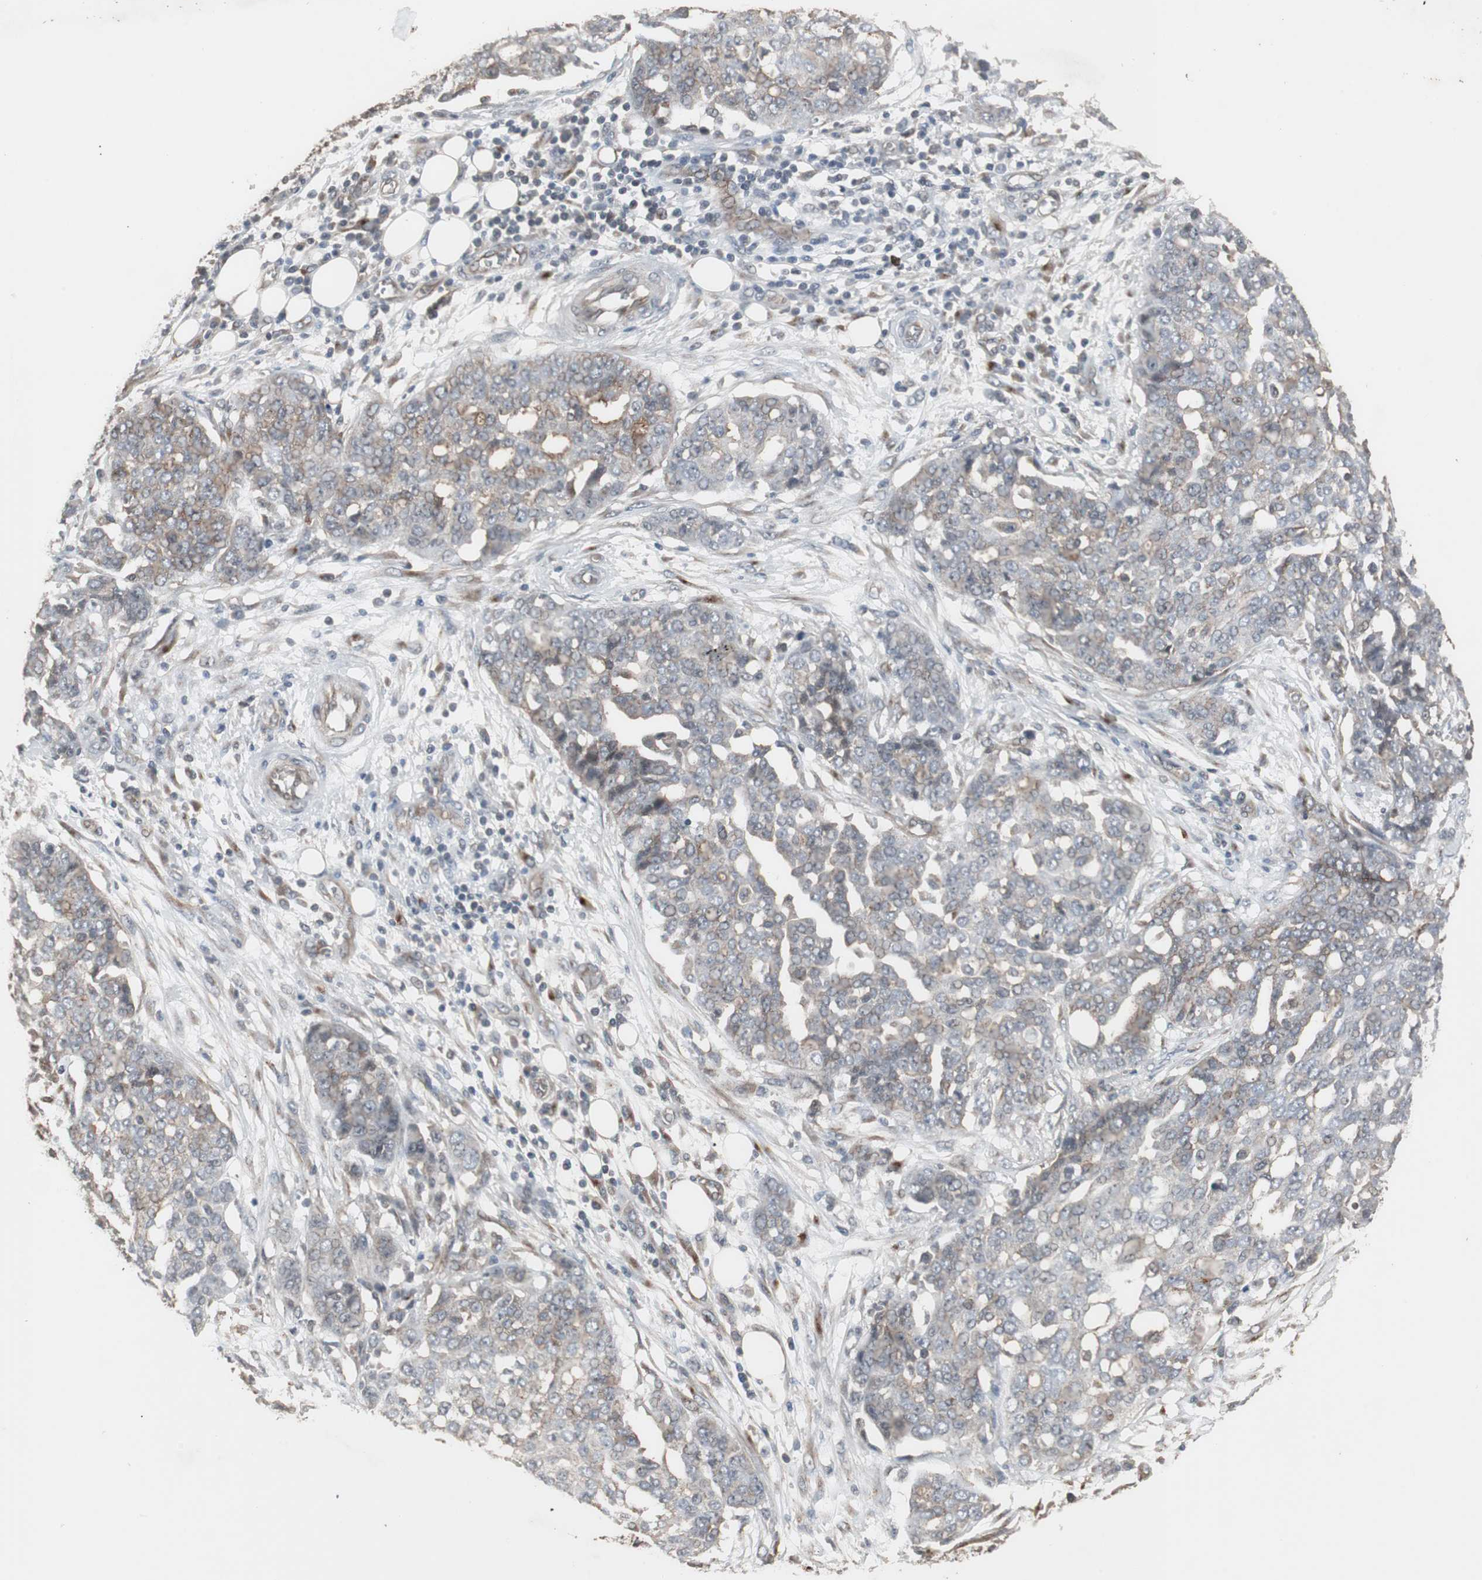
{"staining": {"intensity": "weak", "quantity": ">75%", "location": "cytoplasmic/membranous"}, "tissue": "ovarian cancer", "cell_type": "Tumor cells", "image_type": "cancer", "snomed": [{"axis": "morphology", "description": "Cystadenocarcinoma, serous, NOS"}, {"axis": "topography", "description": "Soft tissue"}, {"axis": "topography", "description": "Ovary"}], "caption": "Ovarian cancer stained with a brown dye exhibits weak cytoplasmic/membranous positive staining in about >75% of tumor cells.", "gene": "ATP2B2", "patient": {"sex": "female", "age": 57}}